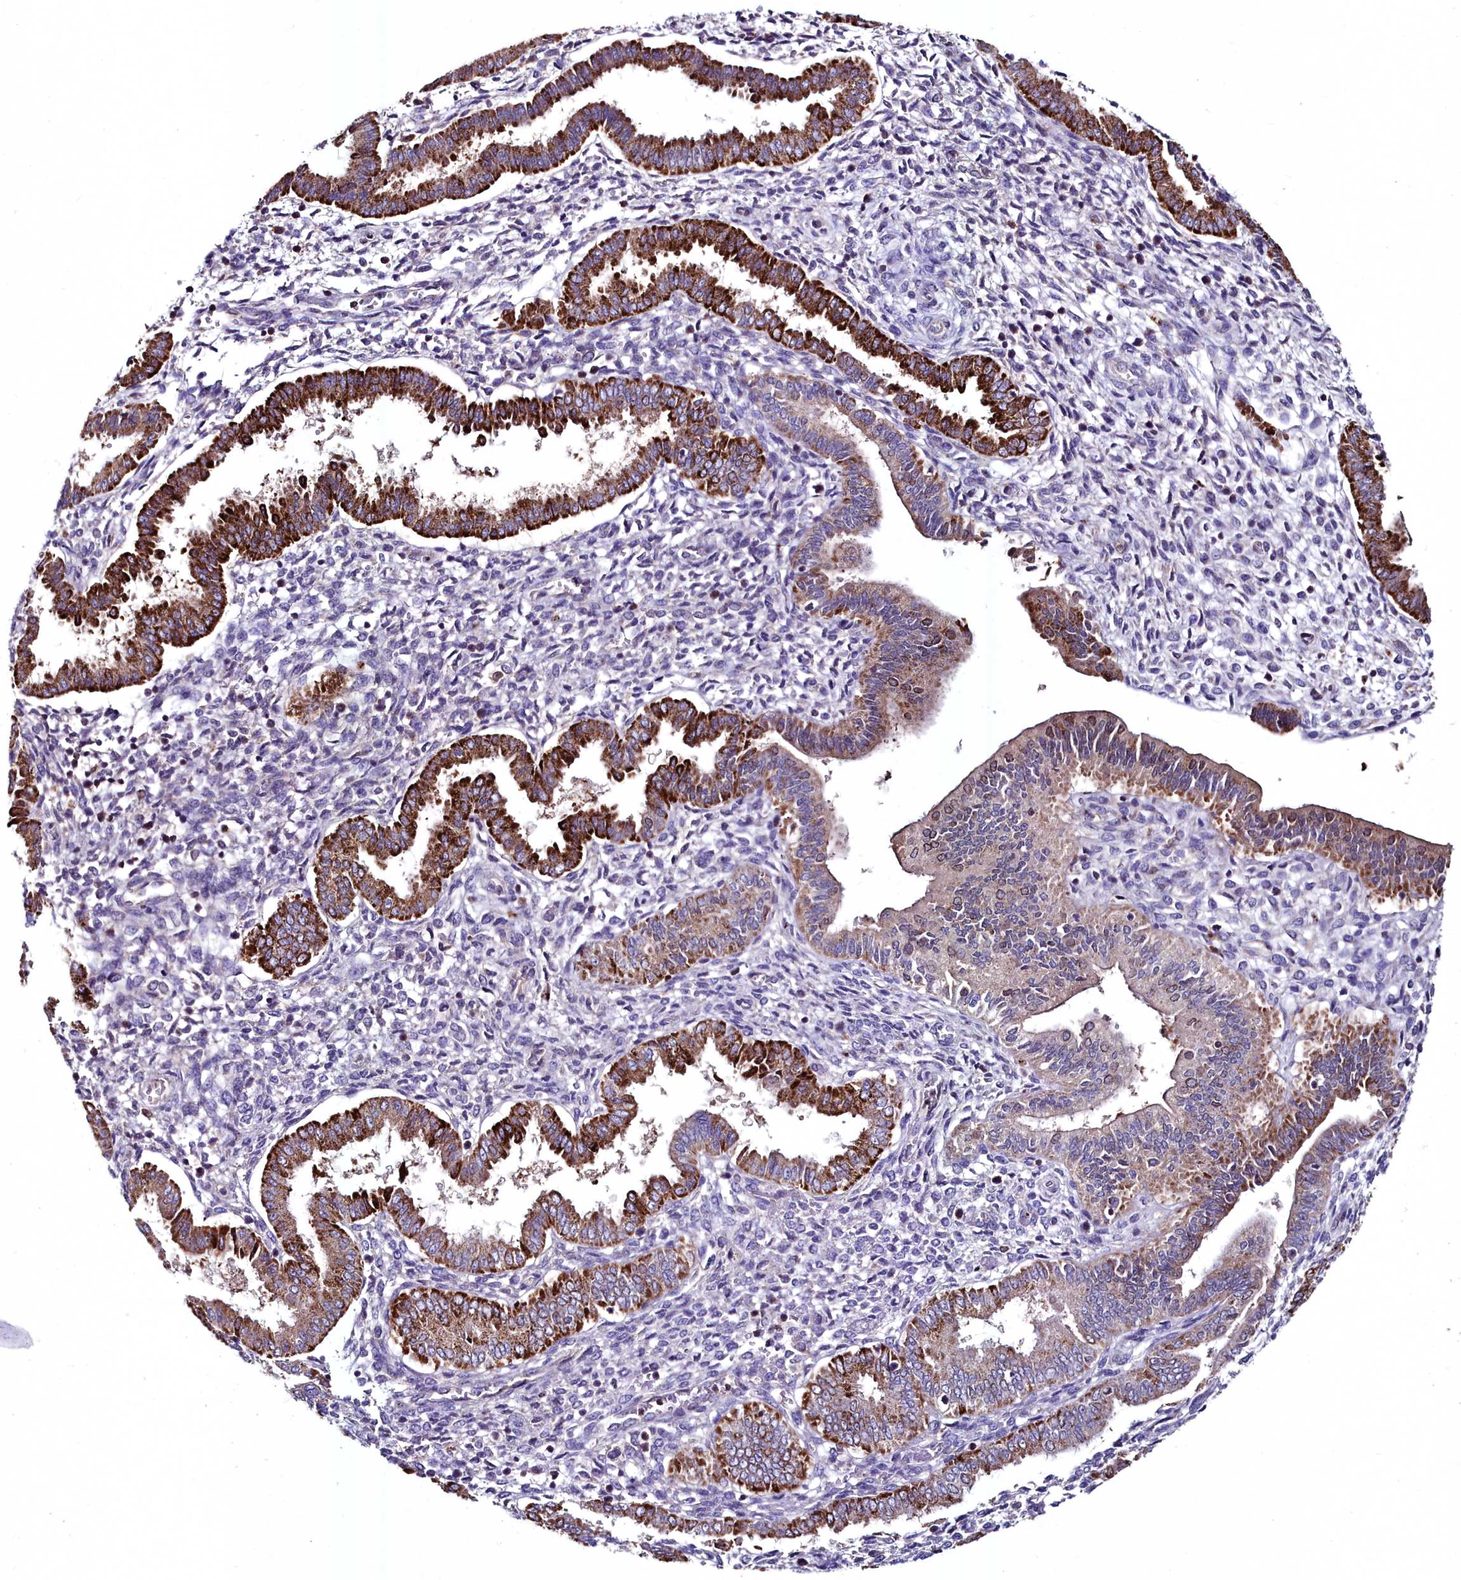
{"staining": {"intensity": "negative", "quantity": "none", "location": "none"}, "tissue": "endometrium", "cell_type": "Cells in endometrial stroma", "image_type": "normal", "snomed": [{"axis": "morphology", "description": "Normal tissue, NOS"}, {"axis": "topography", "description": "Endometrium"}], "caption": "Cells in endometrial stroma show no significant positivity in normal endometrium. (IHC, brightfield microscopy, high magnification).", "gene": "AMBRA1", "patient": {"sex": "female", "age": 24}}